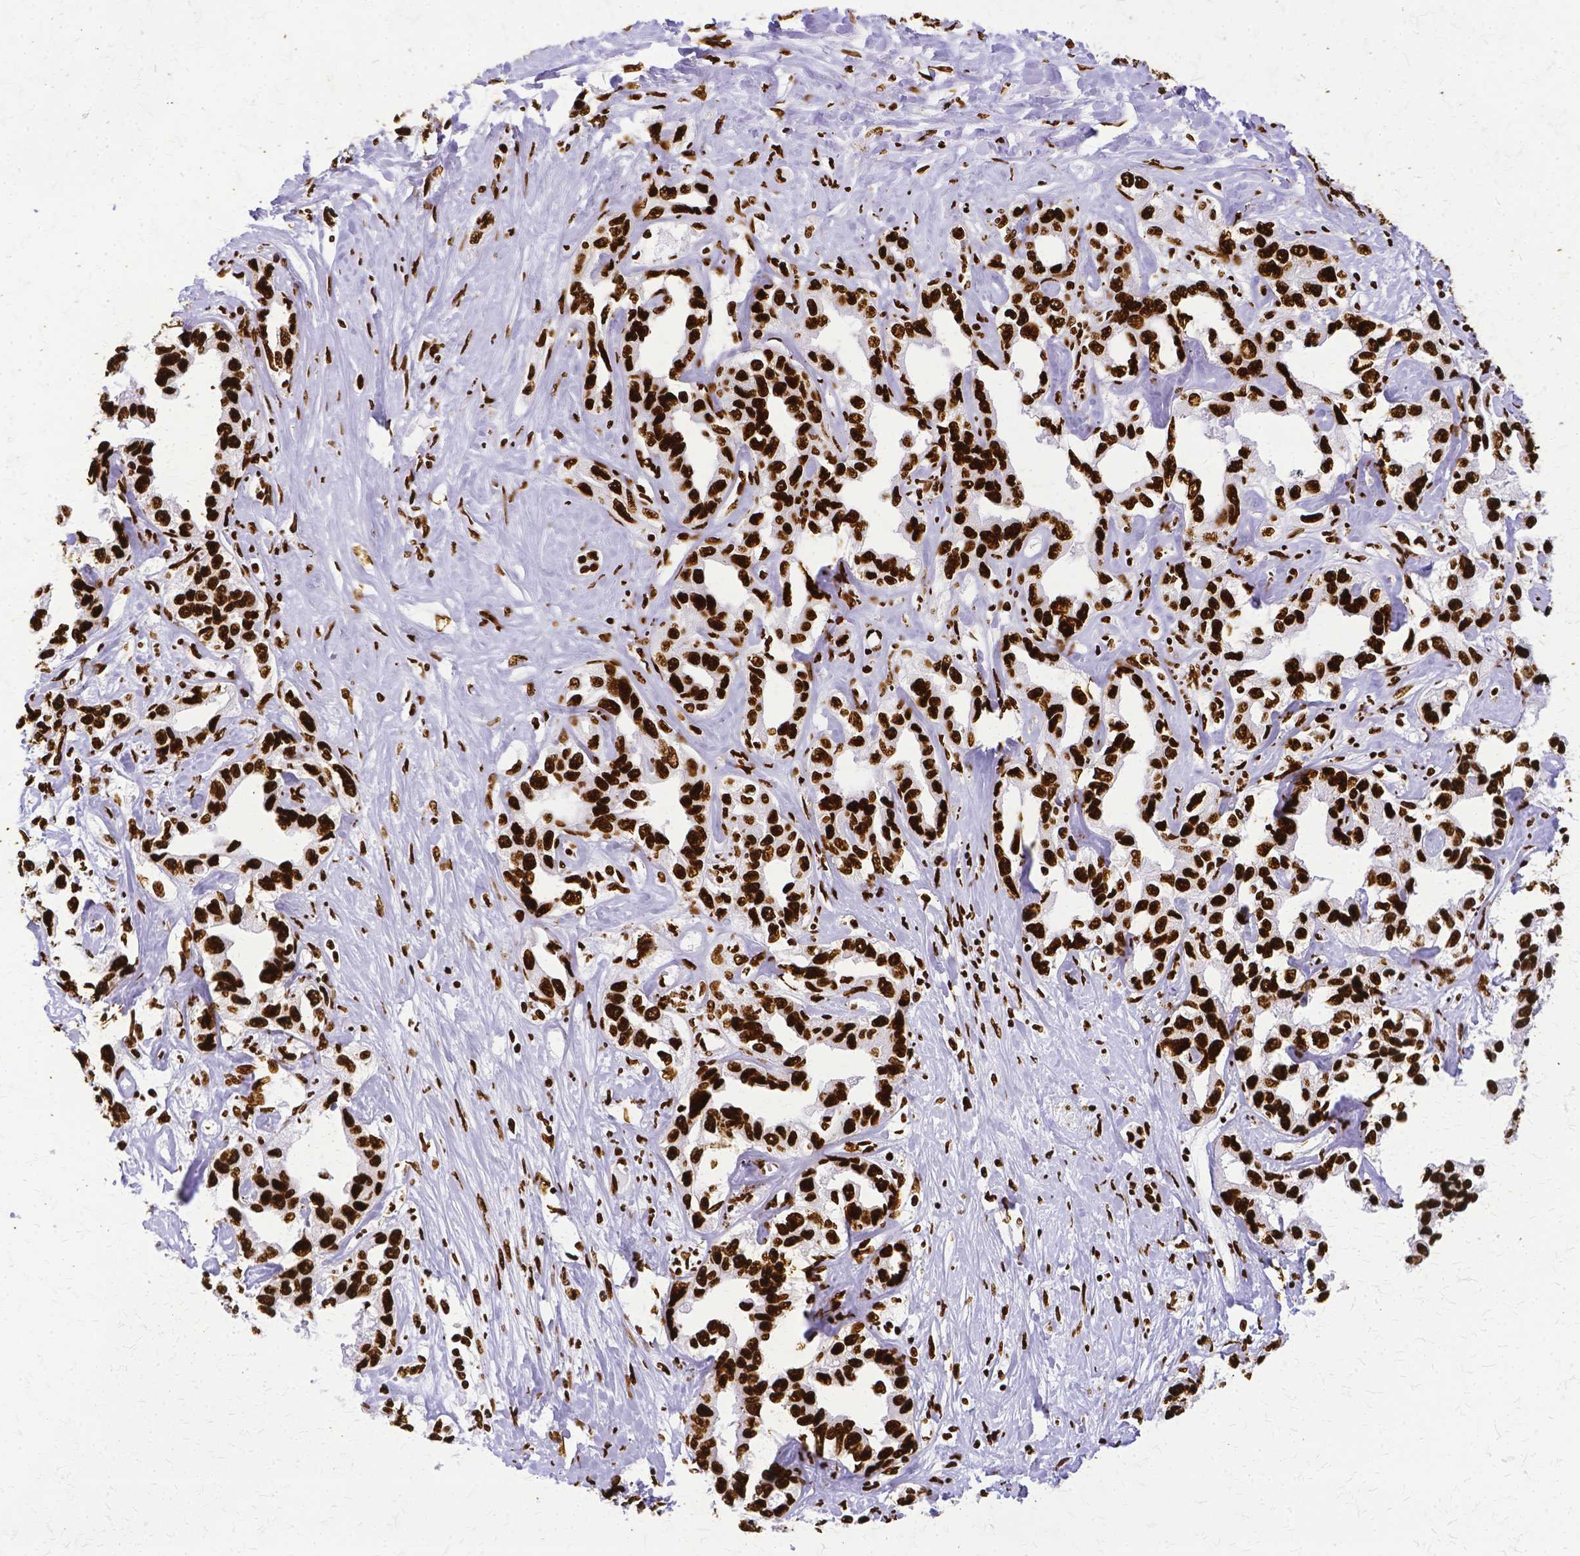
{"staining": {"intensity": "strong", "quantity": ">75%", "location": "nuclear"}, "tissue": "liver cancer", "cell_type": "Tumor cells", "image_type": "cancer", "snomed": [{"axis": "morphology", "description": "Cholangiocarcinoma"}, {"axis": "topography", "description": "Liver"}], "caption": "Immunohistochemistry micrograph of neoplastic tissue: liver cholangiocarcinoma stained using immunohistochemistry shows high levels of strong protein expression localized specifically in the nuclear of tumor cells, appearing as a nuclear brown color.", "gene": "SFPQ", "patient": {"sex": "male", "age": 59}}